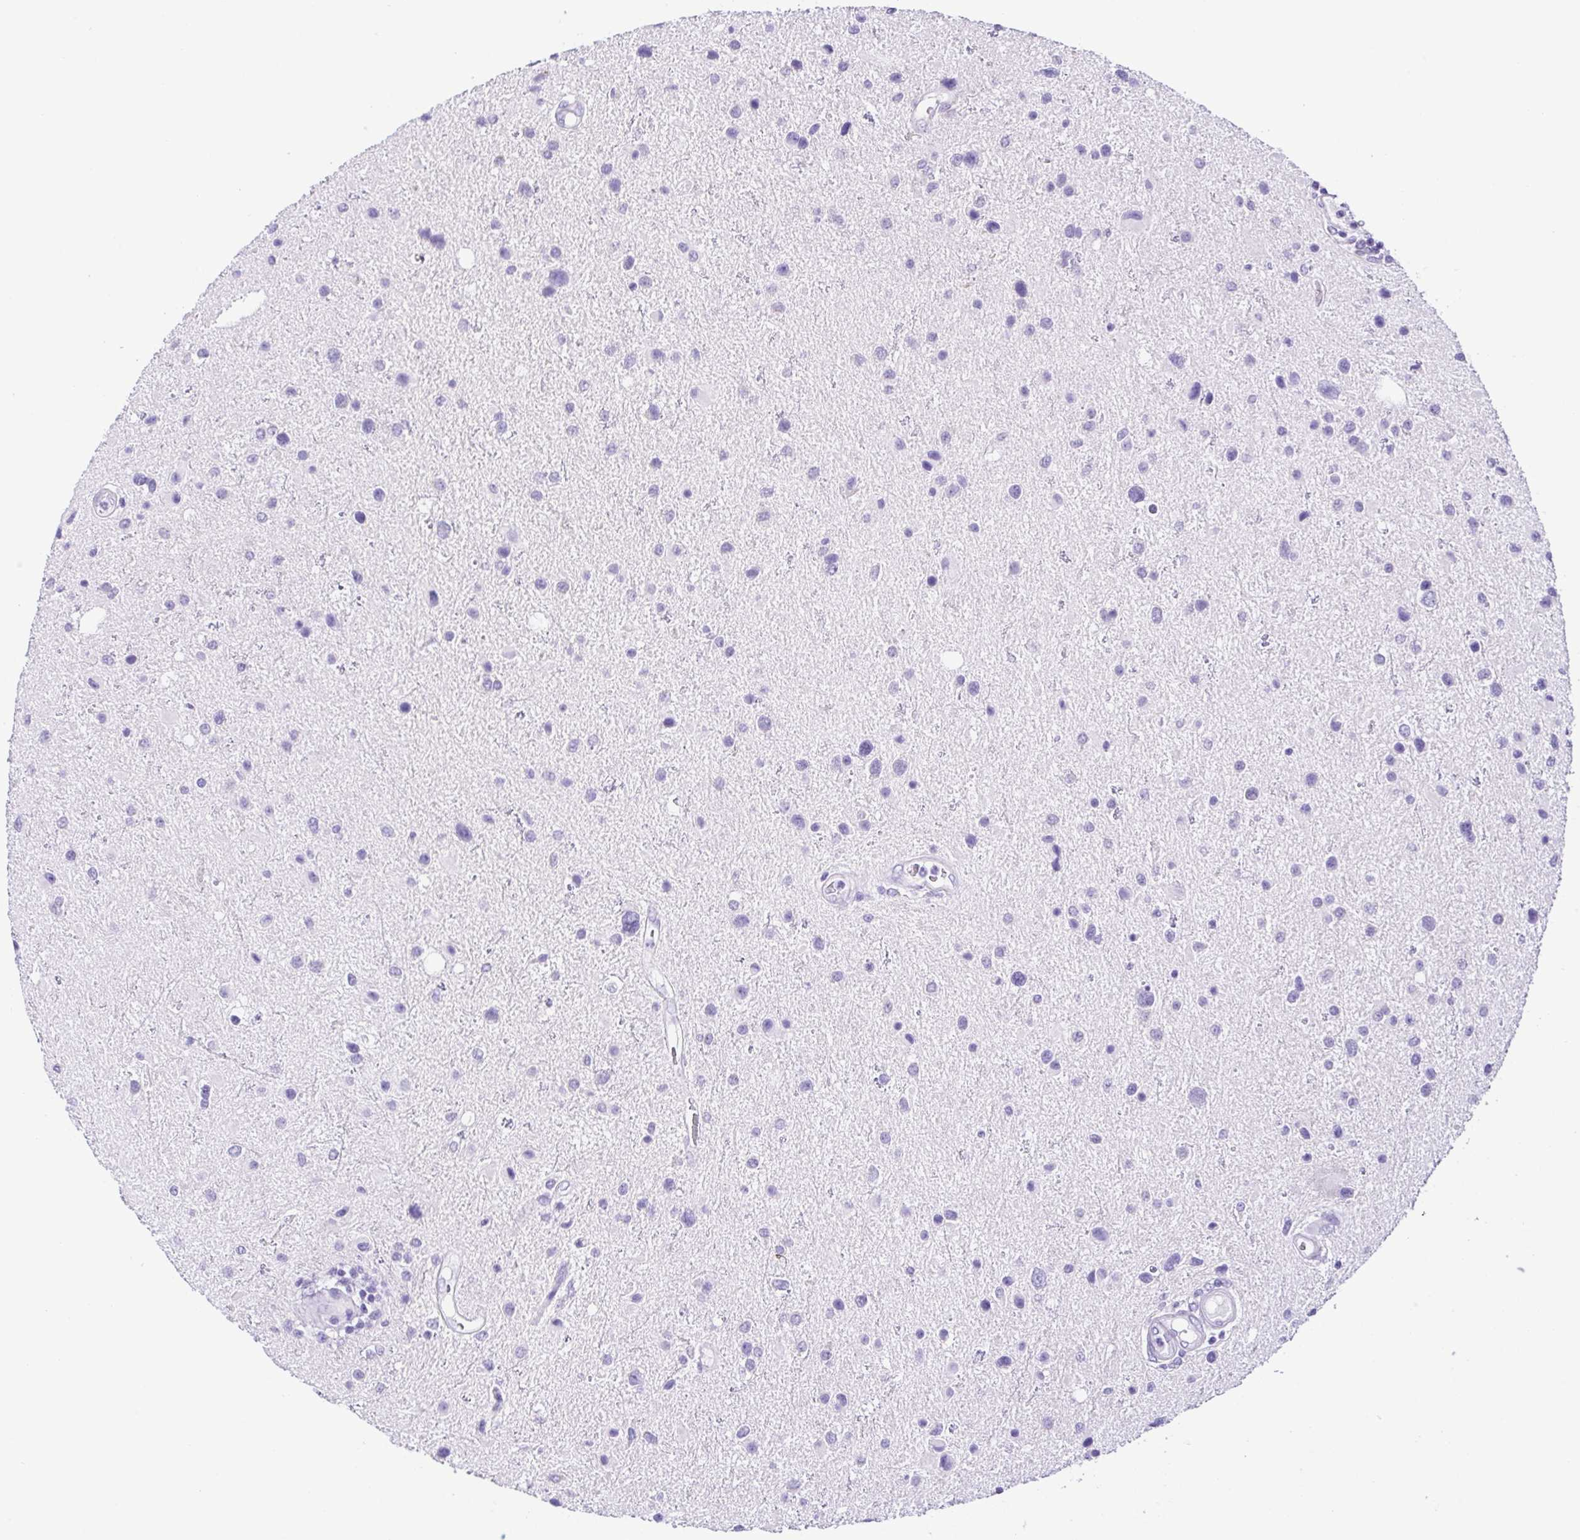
{"staining": {"intensity": "negative", "quantity": "none", "location": "none"}, "tissue": "glioma", "cell_type": "Tumor cells", "image_type": "cancer", "snomed": [{"axis": "morphology", "description": "Glioma, malignant, Low grade"}, {"axis": "topography", "description": "Brain"}], "caption": "DAB (3,3'-diaminobenzidine) immunohistochemical staining of malignant glioma (low-grade) displays no significant expression in tumor cells.", "gene": "CD72", "patient": {"sex": "female", "age": 32}}